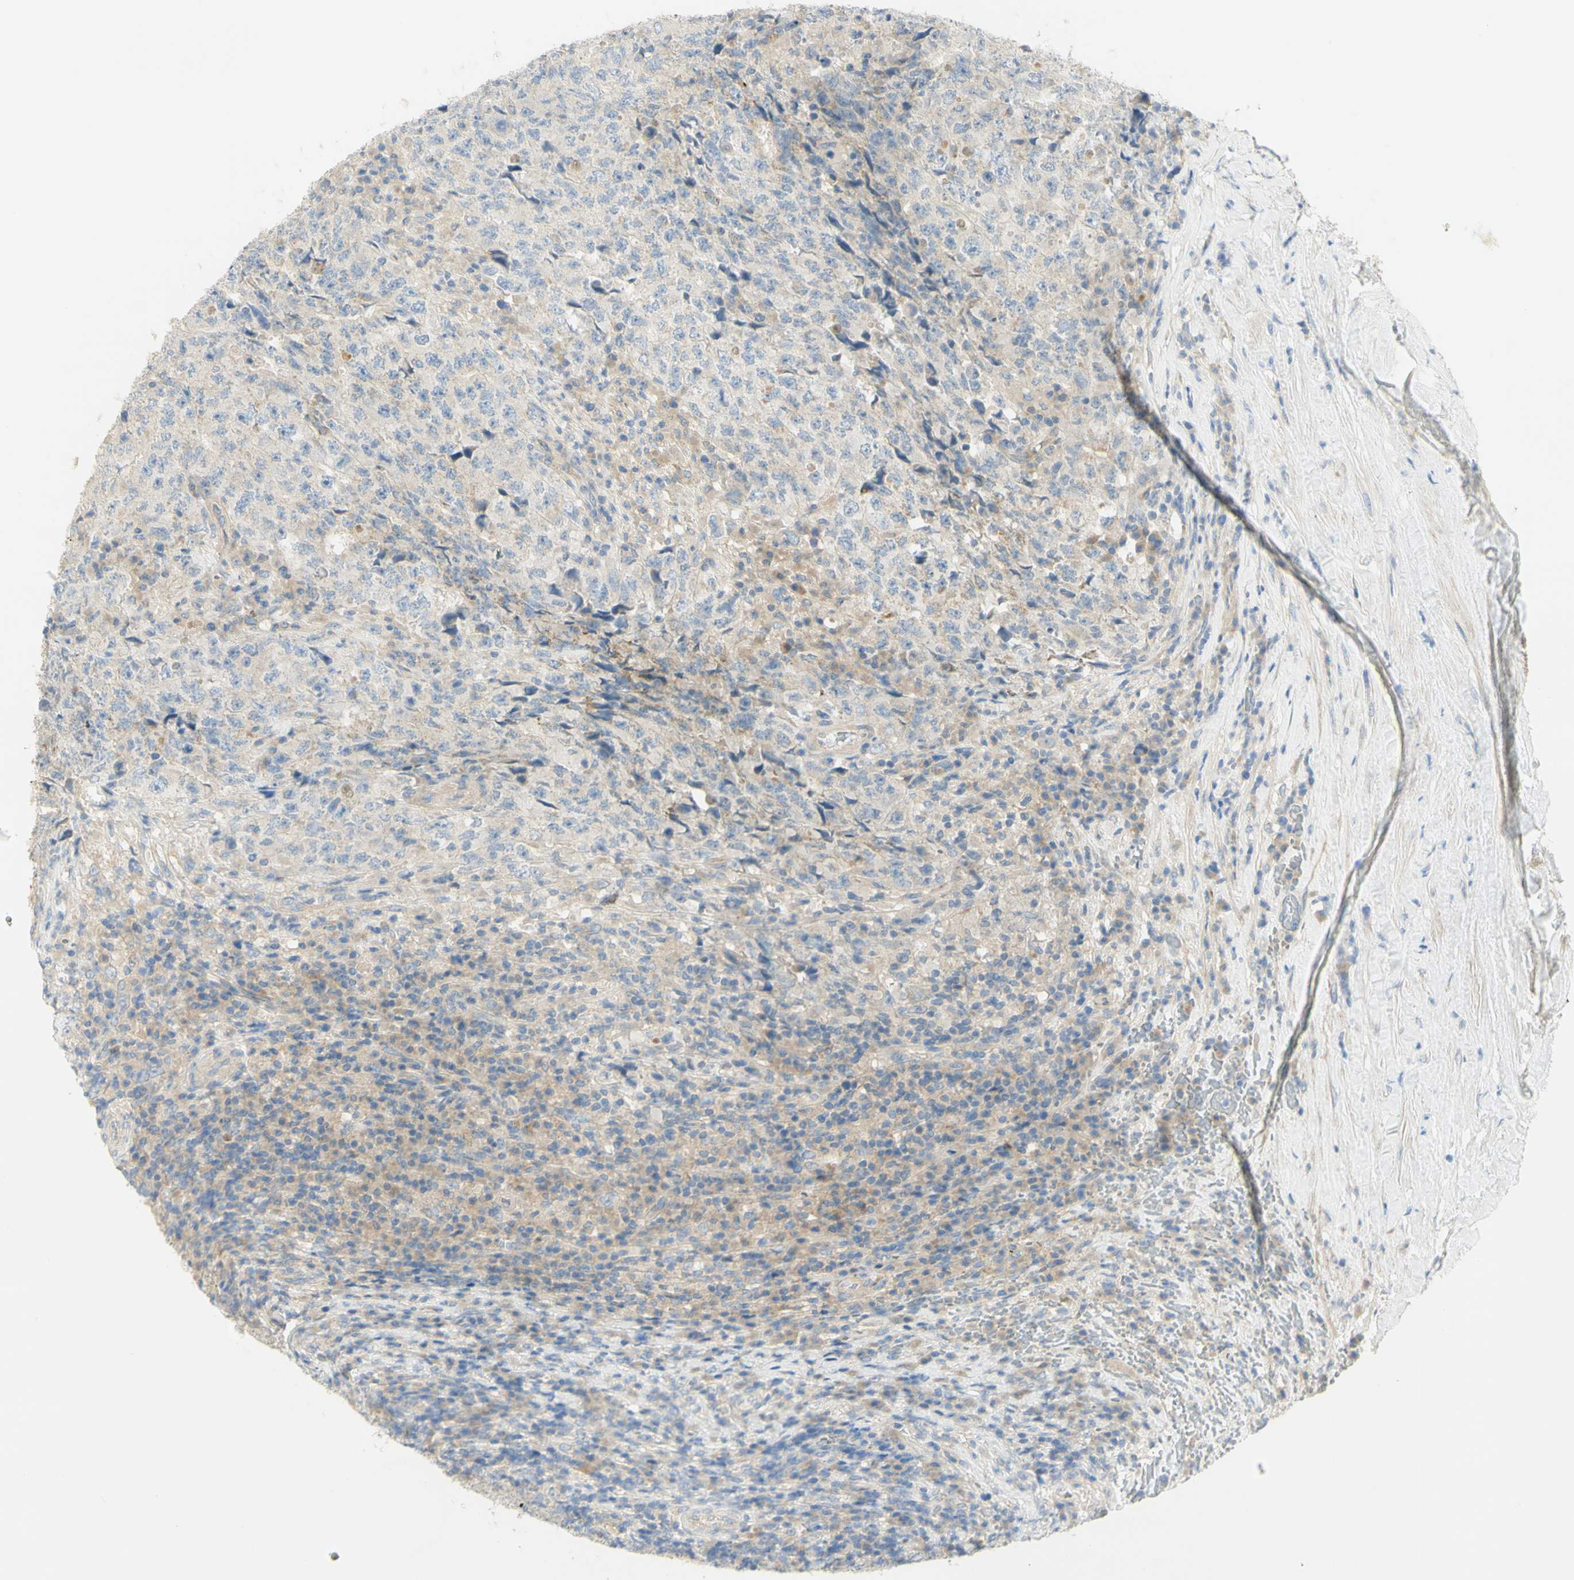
{"staining": {"intensity": "negative", "quantity": "none", "location": "none"}, "tissue": "testis cancer", "cell_type": "Tumor cells", "image_type": "cancer", "snomed": [{"axis": "morphology", "description": "Necrosis, NOS"}, {"axis": "morphology", "description": "Carcinoma, Embryonal, NOS"}, {"axis": "topography", "description": "Testis"}], "caption": "Testis embryonal carcinoma was stained to show a protein in brown. There is no significant expression in tumor cells.", "gene": "GCNT3", "patient": {"sex": "male", "age": 19}}